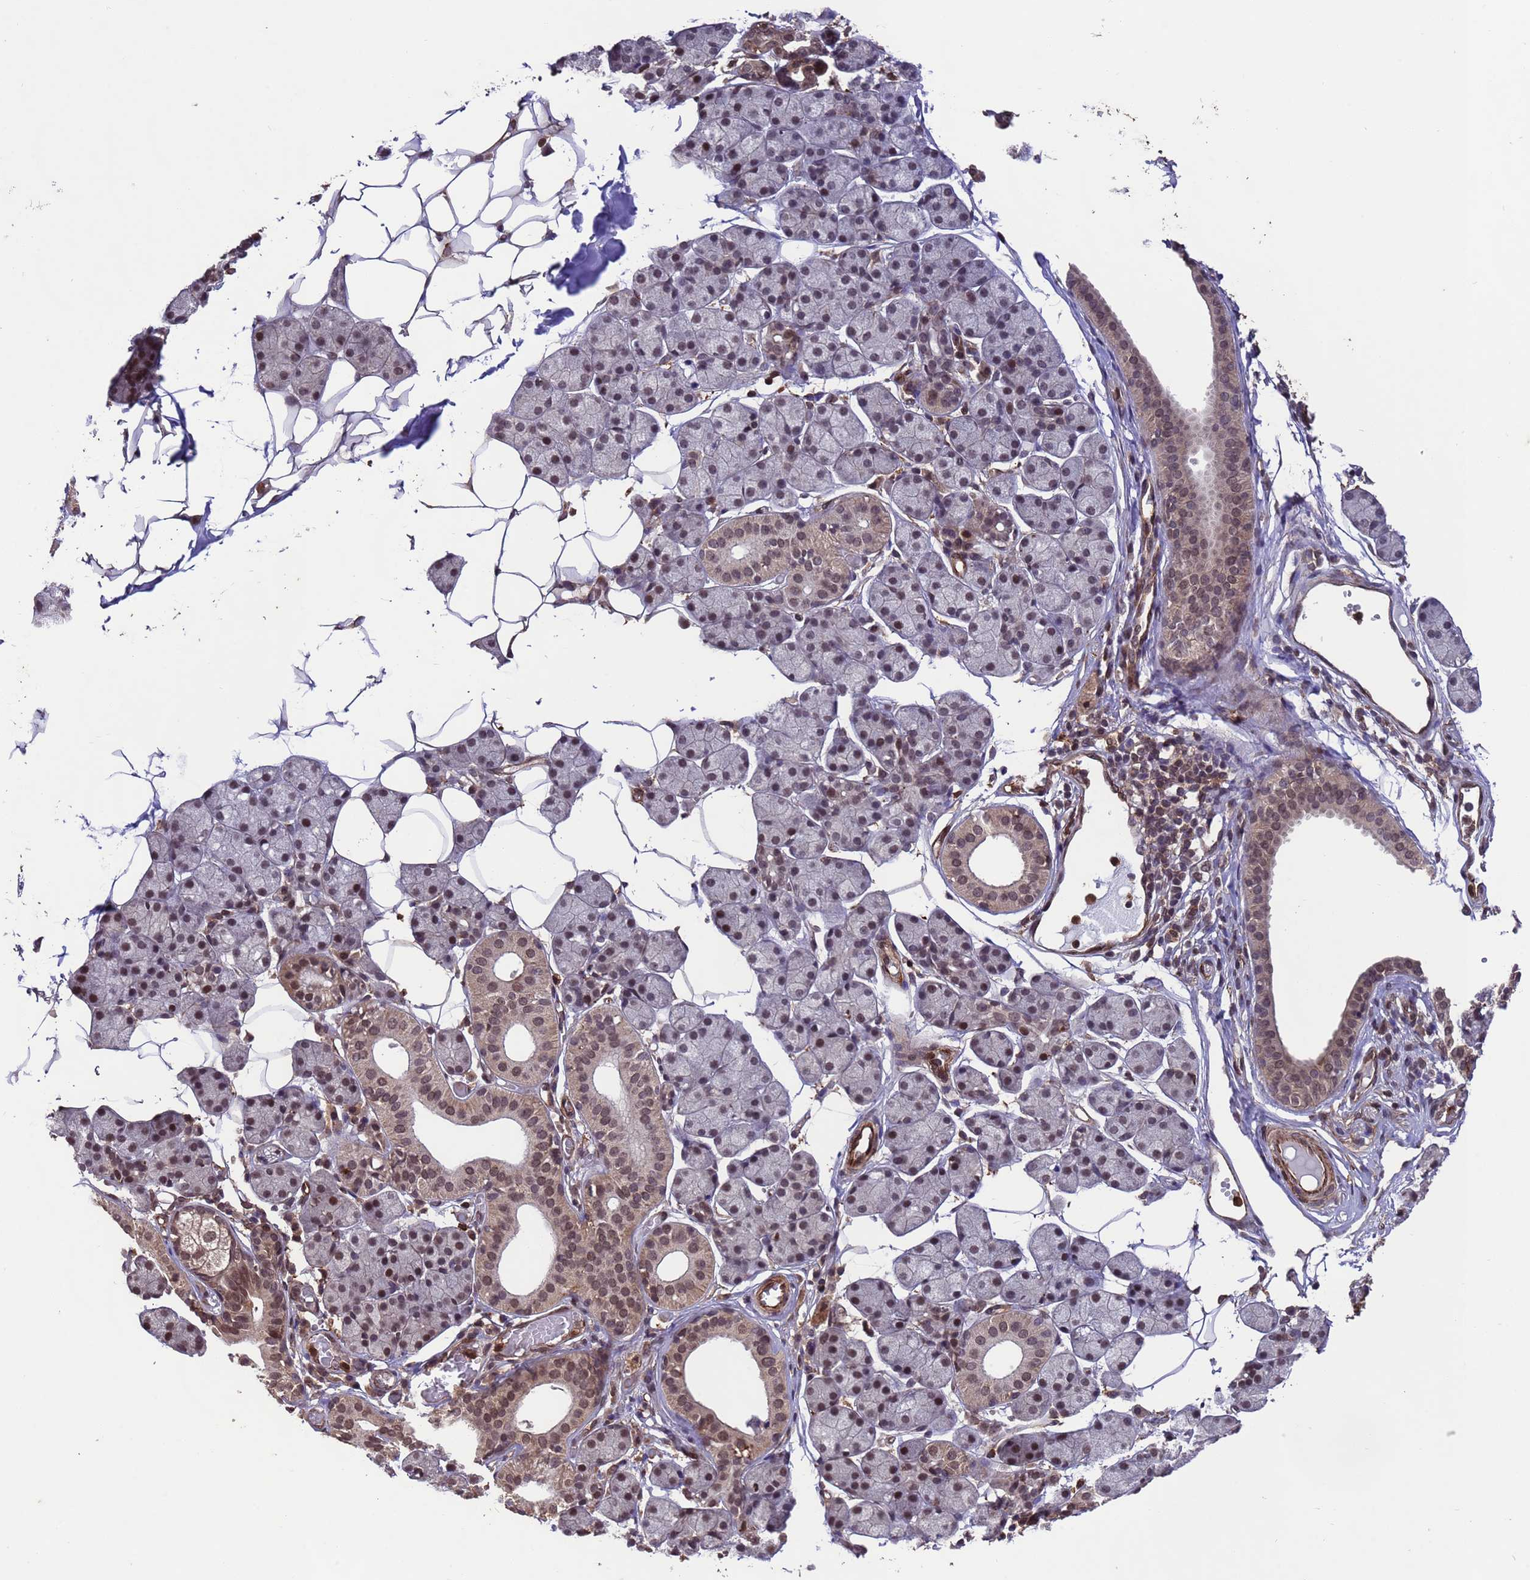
{"staining": {"intensity": "moderate", "quantity": ">75%", "location": "nuclear"}, "tissue": "salivary gland", "cell_type": "Glandular cells", "image_type": "normal", "snomed": [{"axis": "morphology", "description": "Normal tissue, NOS"}, {"axis": "topography", "description": "Salivary gland"}], "caption": "Salivary gland stained for a protein (brown) reveals moderate nuclear positive positivity in about >75% of glandular cells.", "gene": "VSTM4", "patient": {"sex": "female", "age": 33}}